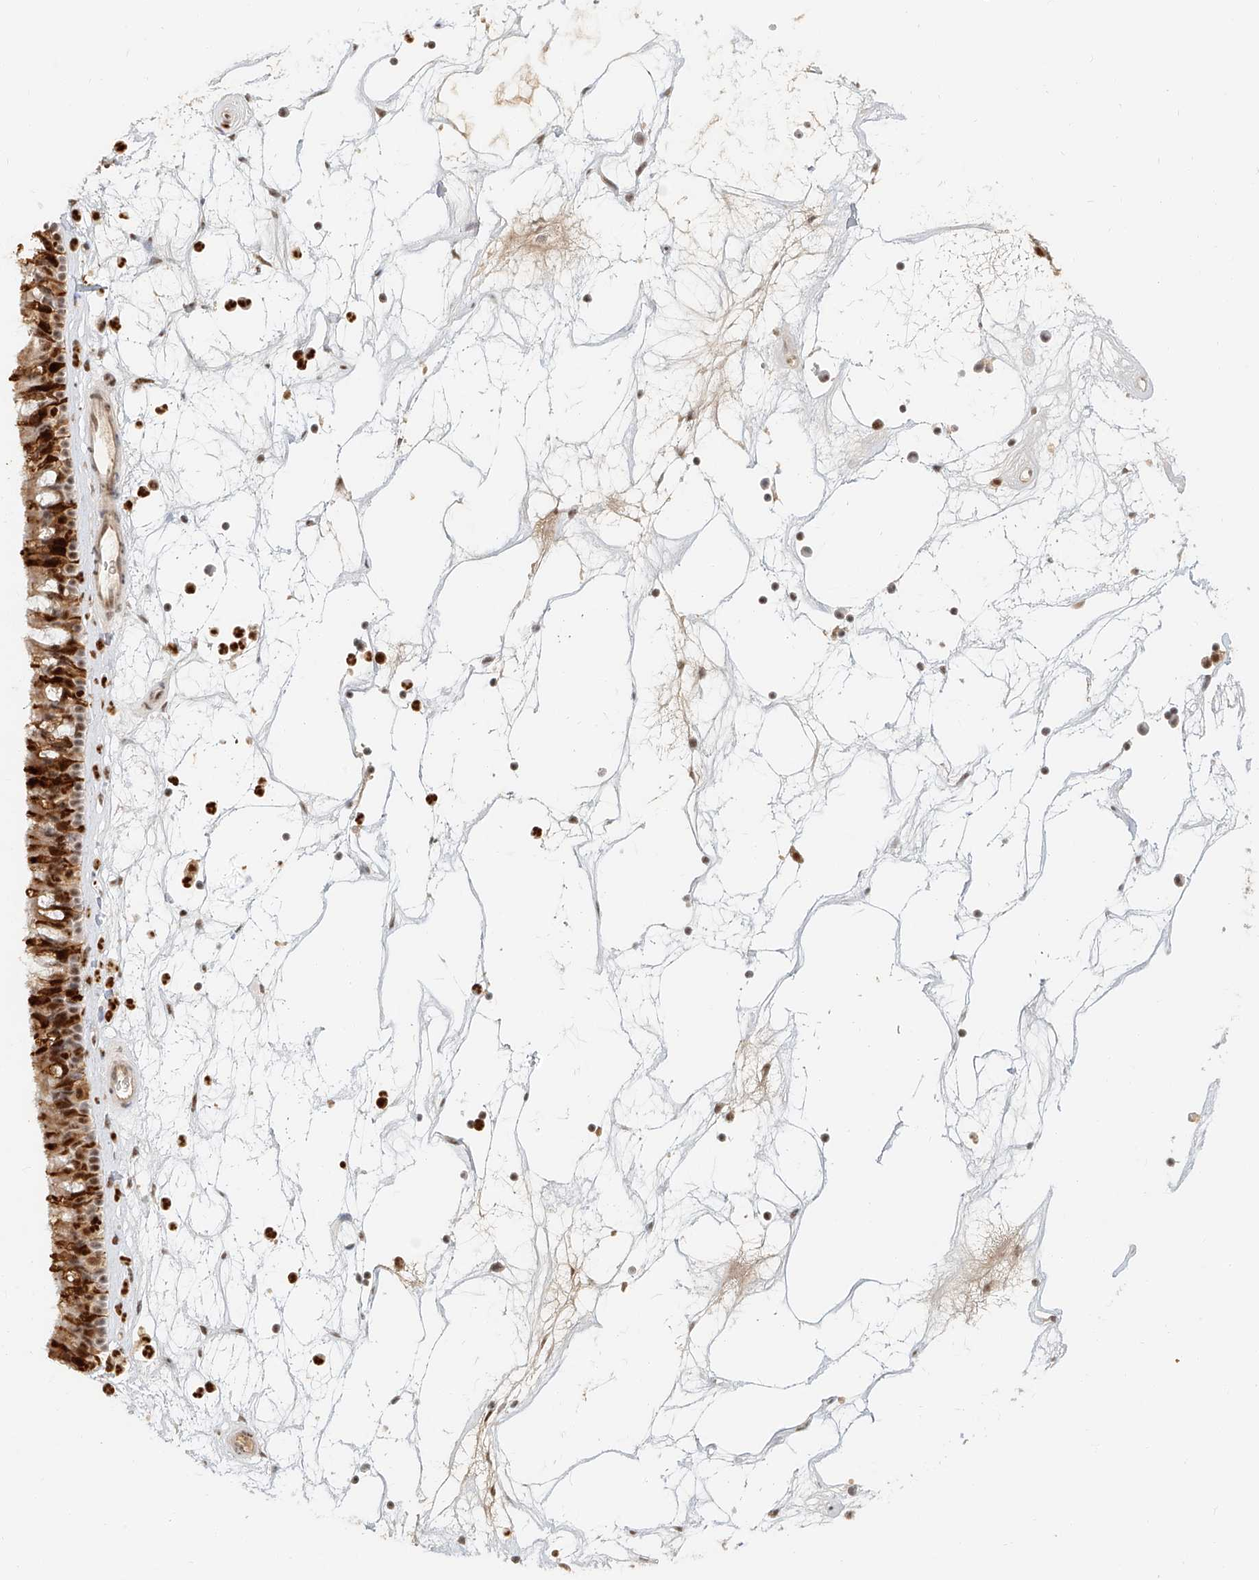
{"staining": {"intensity": "strong", "quantity": ">75%", "location": "nuclear"}, "tissue": "nasopharynx", "cell_type": "Respiratory epithelial cells", "image_type": "normal", "snomed": [{"axis": "morphology", "description": "Normal tissue, NOS"}, {"axis": "topography", "description": "Nasopharynx"}], "caption": "Human nasopharynx stained with a brown dye displays strong nuclear positive staining in approximately >75% of respiratory epithelial cells.", "gene": "CXorf58", "patient": {"sex": "male", "age": 64}}